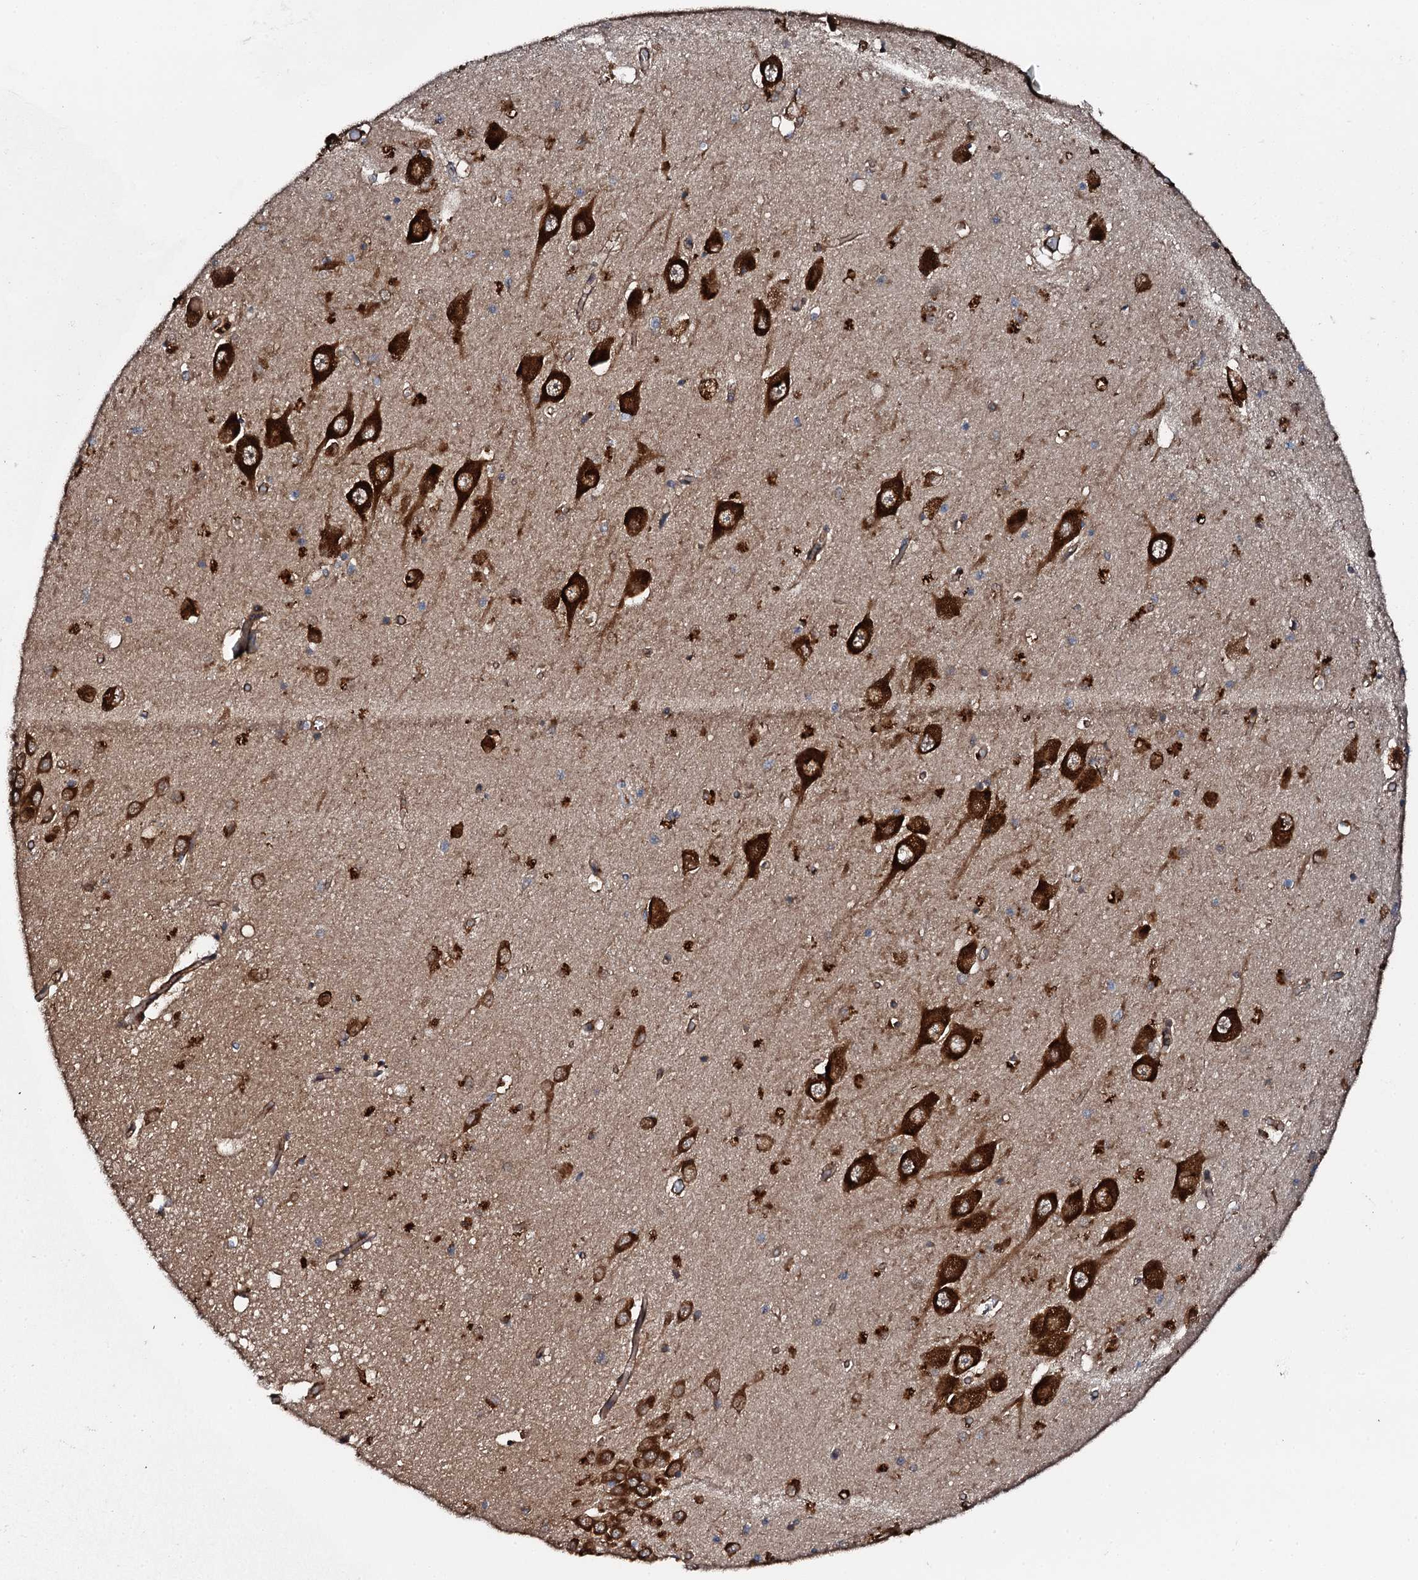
{"staining": {"intensity": "moderate", "quantity": "25%-75%", "location": "cytoplasmic/membranous"}, "tissue": "hippocampus", "cell_type": "Glial cells", "image_type": "normal", "snomed": [{"axis": "morphology", "description": "Normal tissue, NOS"}, {"axis": "topography", "description": "Hippocampus"}], "caption": "Immunohistochemical staining of benign hippocampus exhibits moderate cytoplasmic/membranous protein expression in about 25%-75% of glial cells.", "gene": "FLYWCH1", "patient": {"sex": "male", "age": 70}}